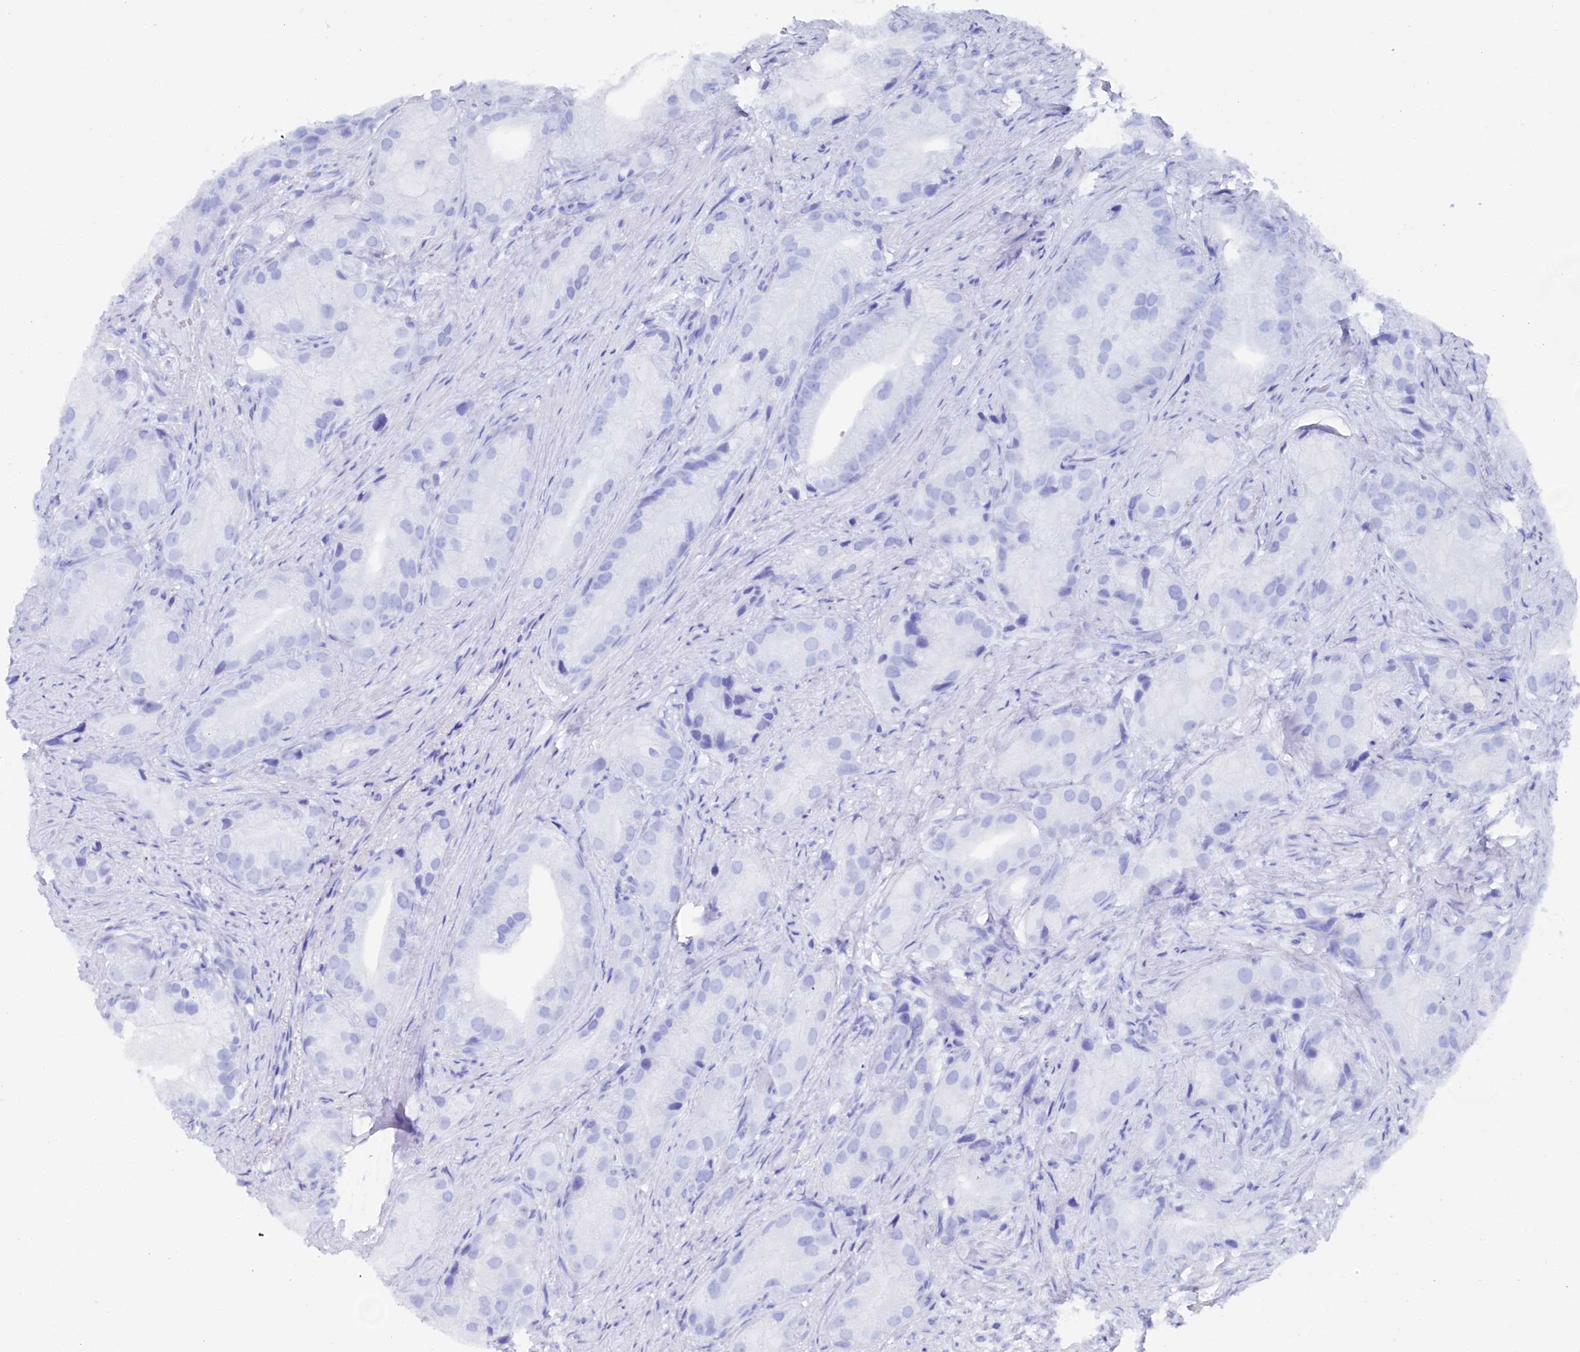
{"staining": {"intensity": "negative", "quantity": "none", "location": "none"}, "tissue": "prostate cancer", "cell_type": "Tumor cells", "image_type": "cancer", "snomed": [{"axis": "morphology", "description": "Adenocarcinoma, Low grade"}, {"axis": "topography", "description": "Prostate"}], "caption": "High power microscopy histopathology image of an immunohistochemistry (IHC) histopathology image of adenocarcinoma (low-grade) (prostate), revealing no significant expression in tumor cells. (Immunohistochemistry, brightfield microscopy, high magnification).", "gene": "TIGD4", "patient": {"sex": "male", "age": 71}}